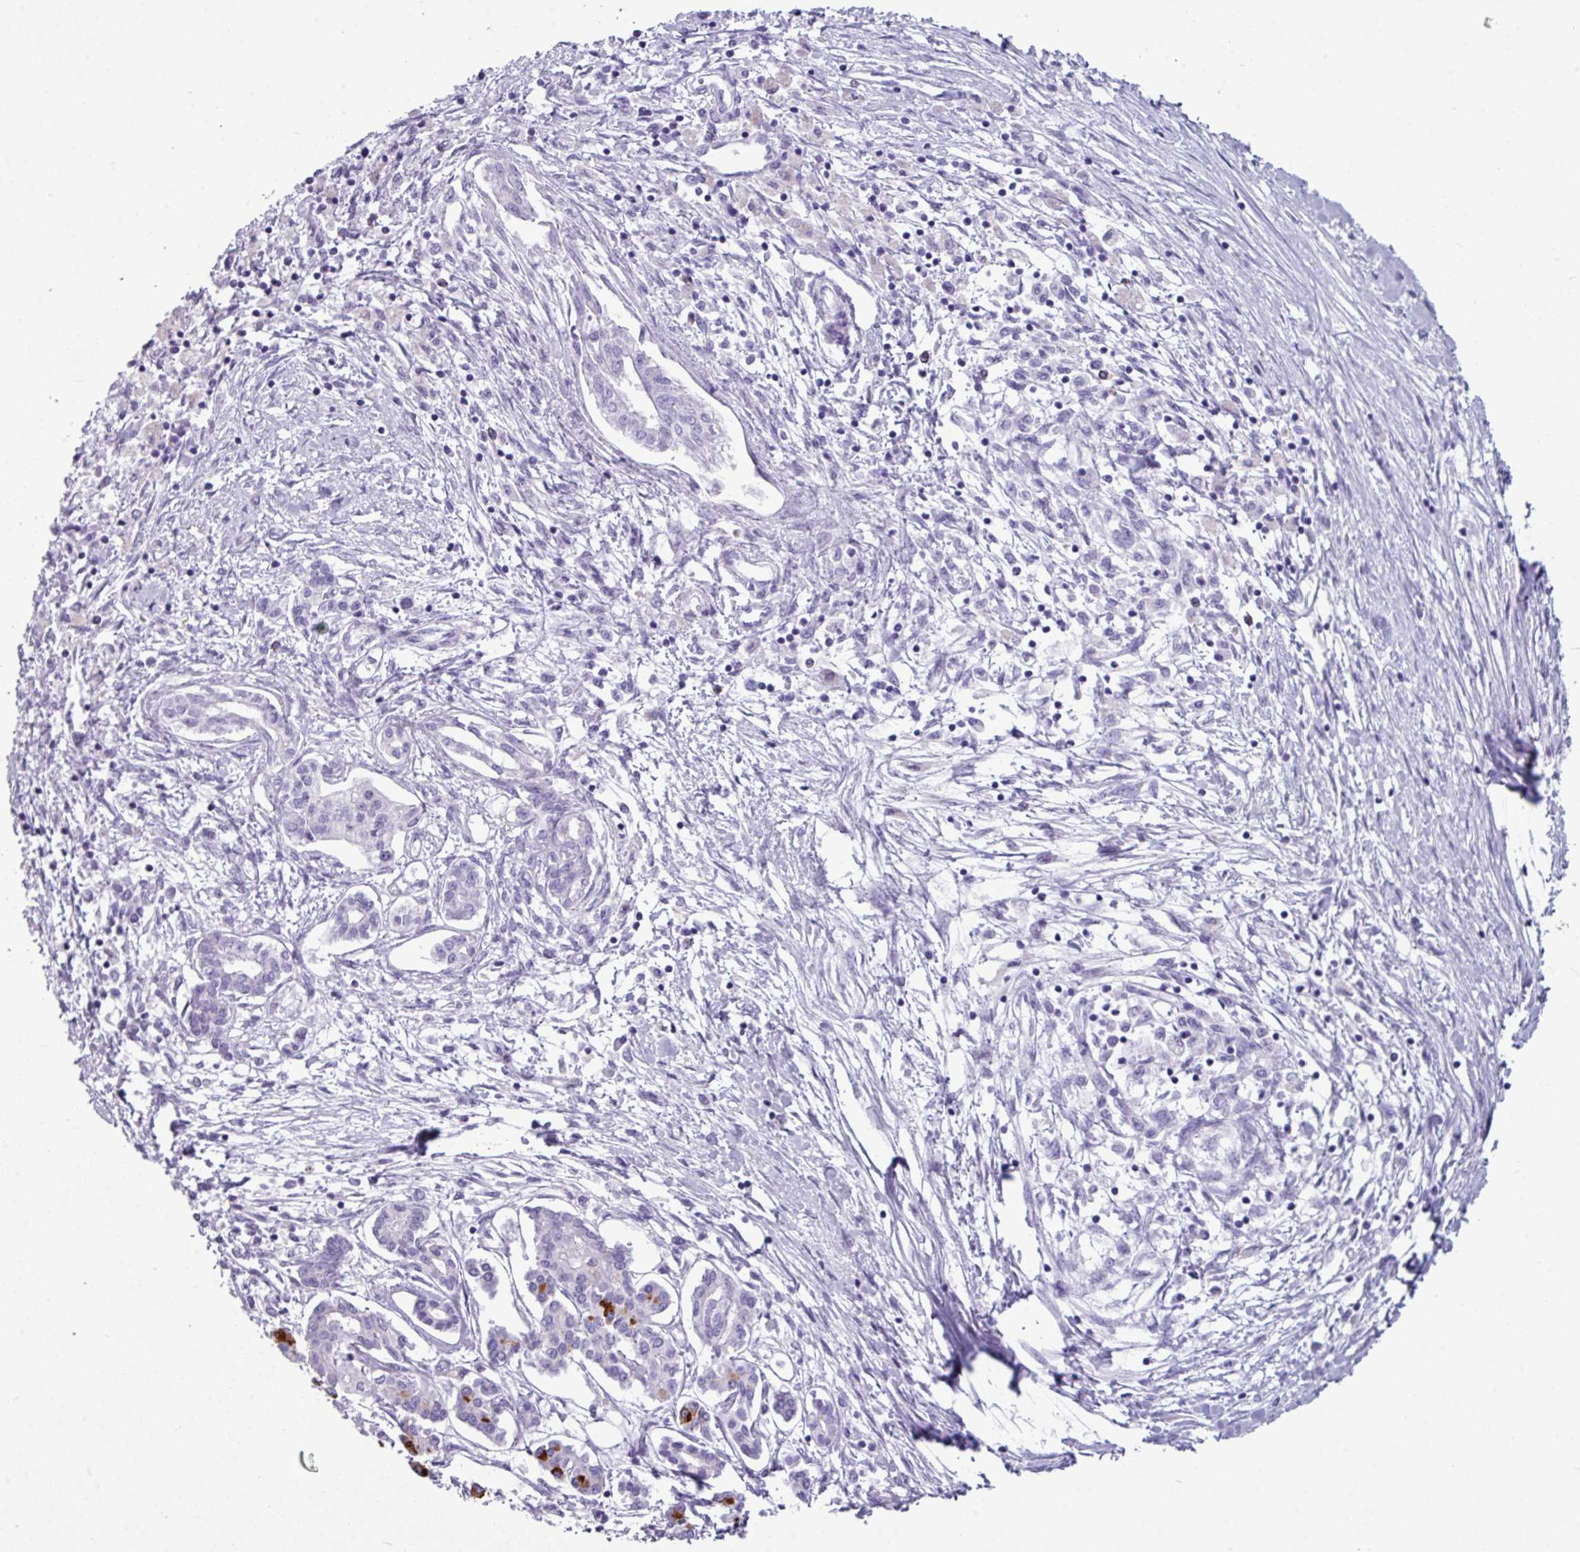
{"staining": {"intensity": "negative", "quantity": "none", "location": "none"}, "tissue": "pancreatic cancer", "cell_type": "Tumor cells", "image_type": "cancer", "snomed": [{"axis": "morphology", "description": "Adenocarcinoma, NOS"}, {"axis": "topography", "description": "Pancreas"}], "caption": "This image is of pancreatic cancer stained with immunohistochemistry to label a protein in brown with the nuclei are counter-stained blue. There is no positivity in tumor cells.", "gene": "AMY1B", "patient": {"sex": "female", "age": 50}}